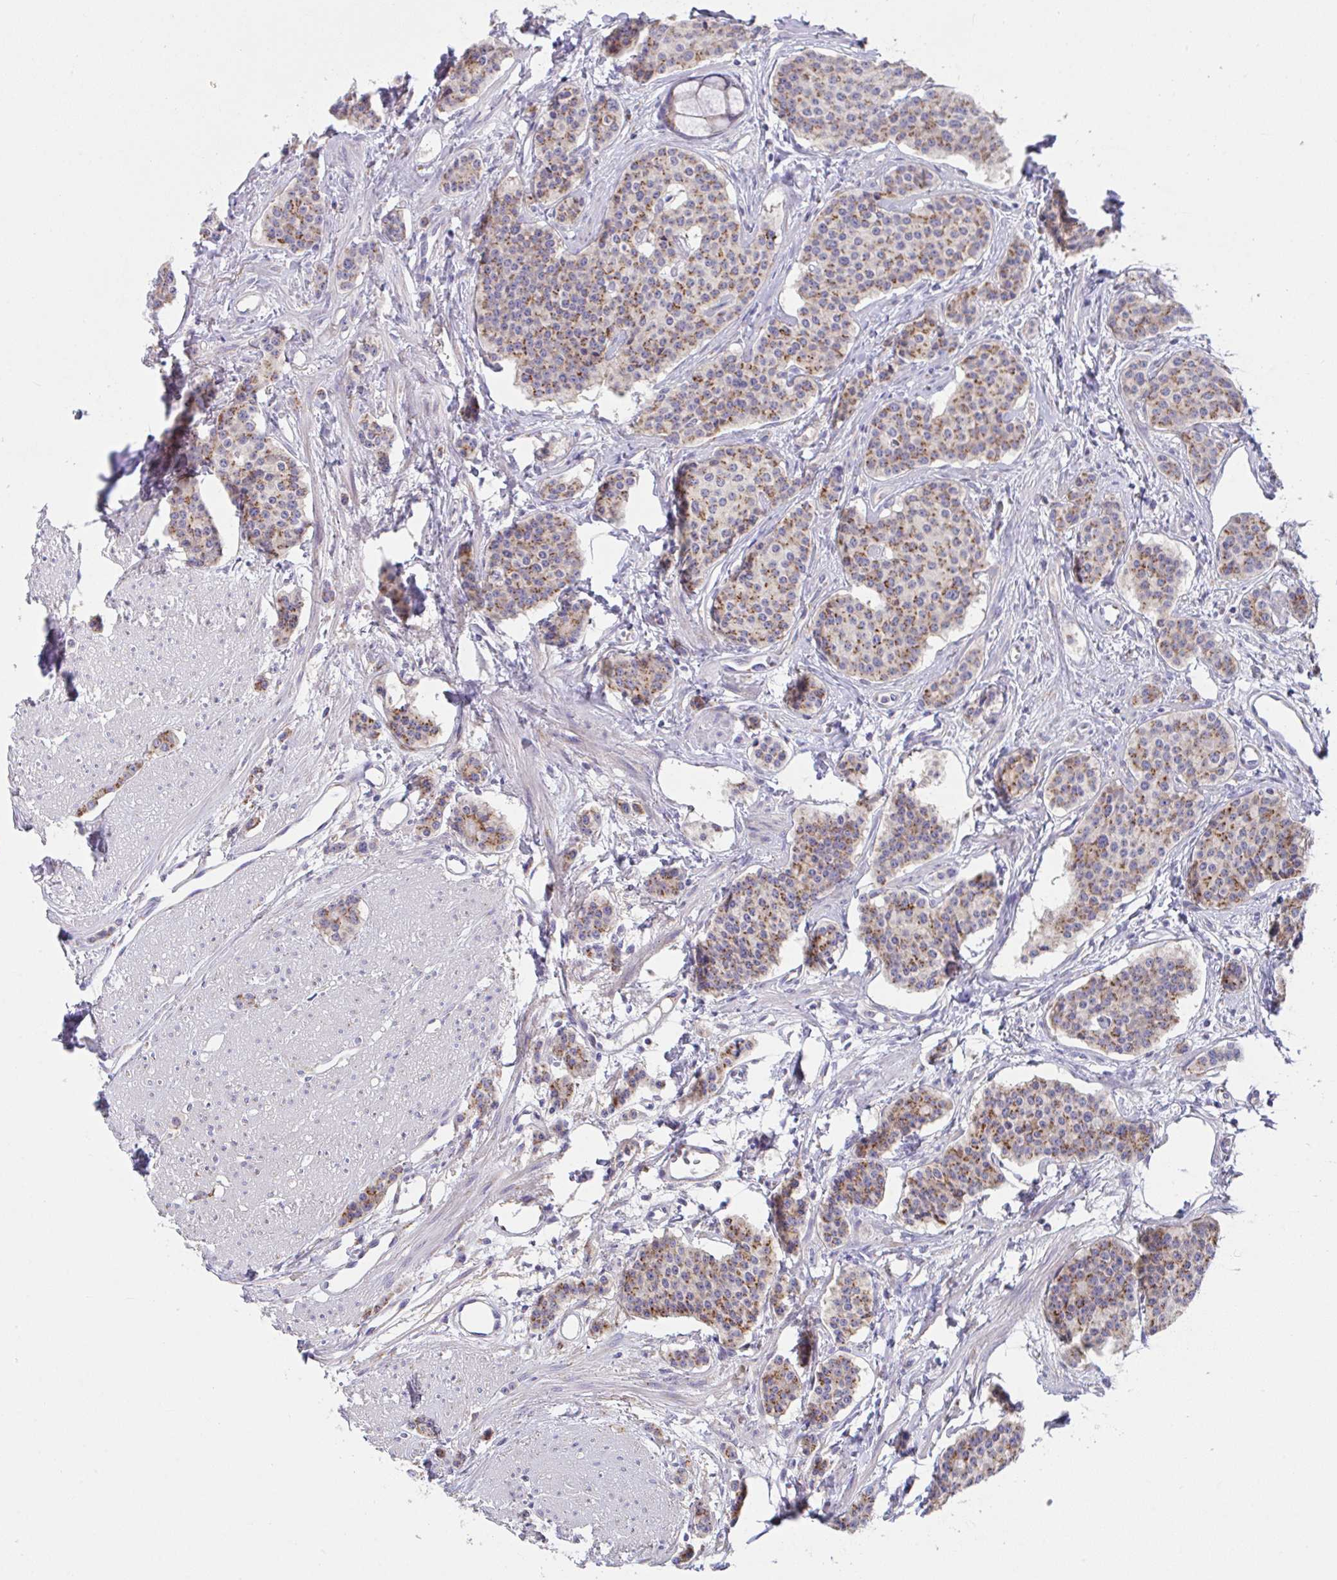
{"staining": {"intensity": "moderate", "quantity": "25%-75%", "location": "cytoplasmic/membranous"}, "tissue": "carcinoid", "cell_type": "Tumor cells", "image_type": "cancer", "snomed": [{"axis": "morphology", "description": "Carcinoid, malignant, NOS"}, {"axis": "topography", "description": "Small intestine"}], "caption": "Immunohistochemistry staining of carcinoid, which shows medium levels of moderate cytoplasmic/membranous staining in about 25%-75% of tumor cells indicating moderate cytoplasmic/membranous protein expression. The staining was performed using DAB (3,3'-diaminobenzidine) (brown) for protein detection and nuclei were counterstained in hematoxylin (blue).", "gene": "MIA3", "patient": {"sex": "female", "age": 64}}